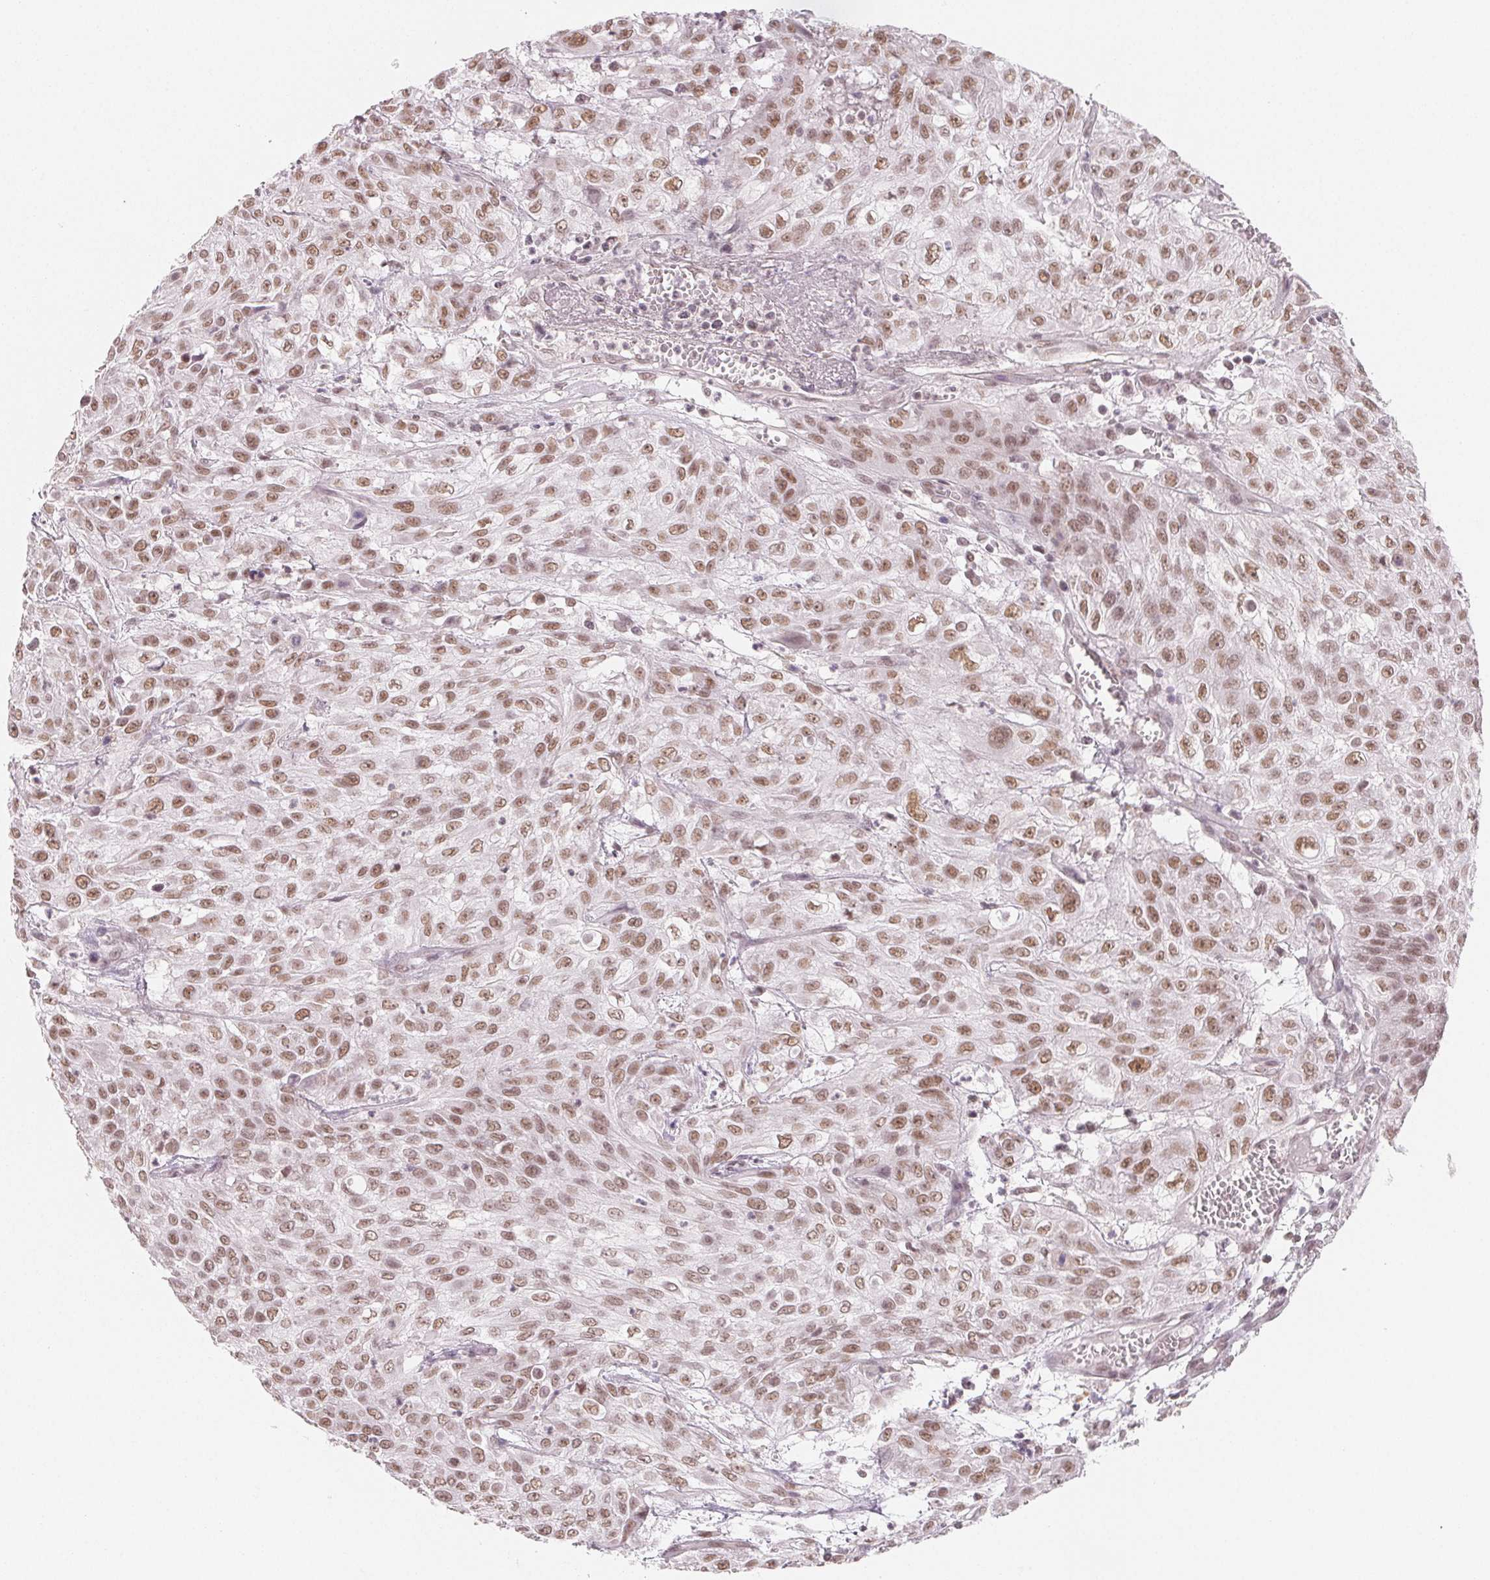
{"staining": {"intensity": "moderate", "quantity": ">75%", "location": "nuclear"}, "tissue": "urothelial cancer", "cell_type": "Tumor cells", "image_type": "cancer", "snomed": [{"axis": "morphology", "description": "Urothelial carcinoma, High grade"}, {"axis": "topography", "description": "Urinary bladder"}], "caption": "Urothelial cancer stained with immunohistochemistry (IHC) displays moderate nuclear staining in approximately >75% of tumor cells.", "gene": "NXF3", "patient": {"sex": "male", "age": 57}}